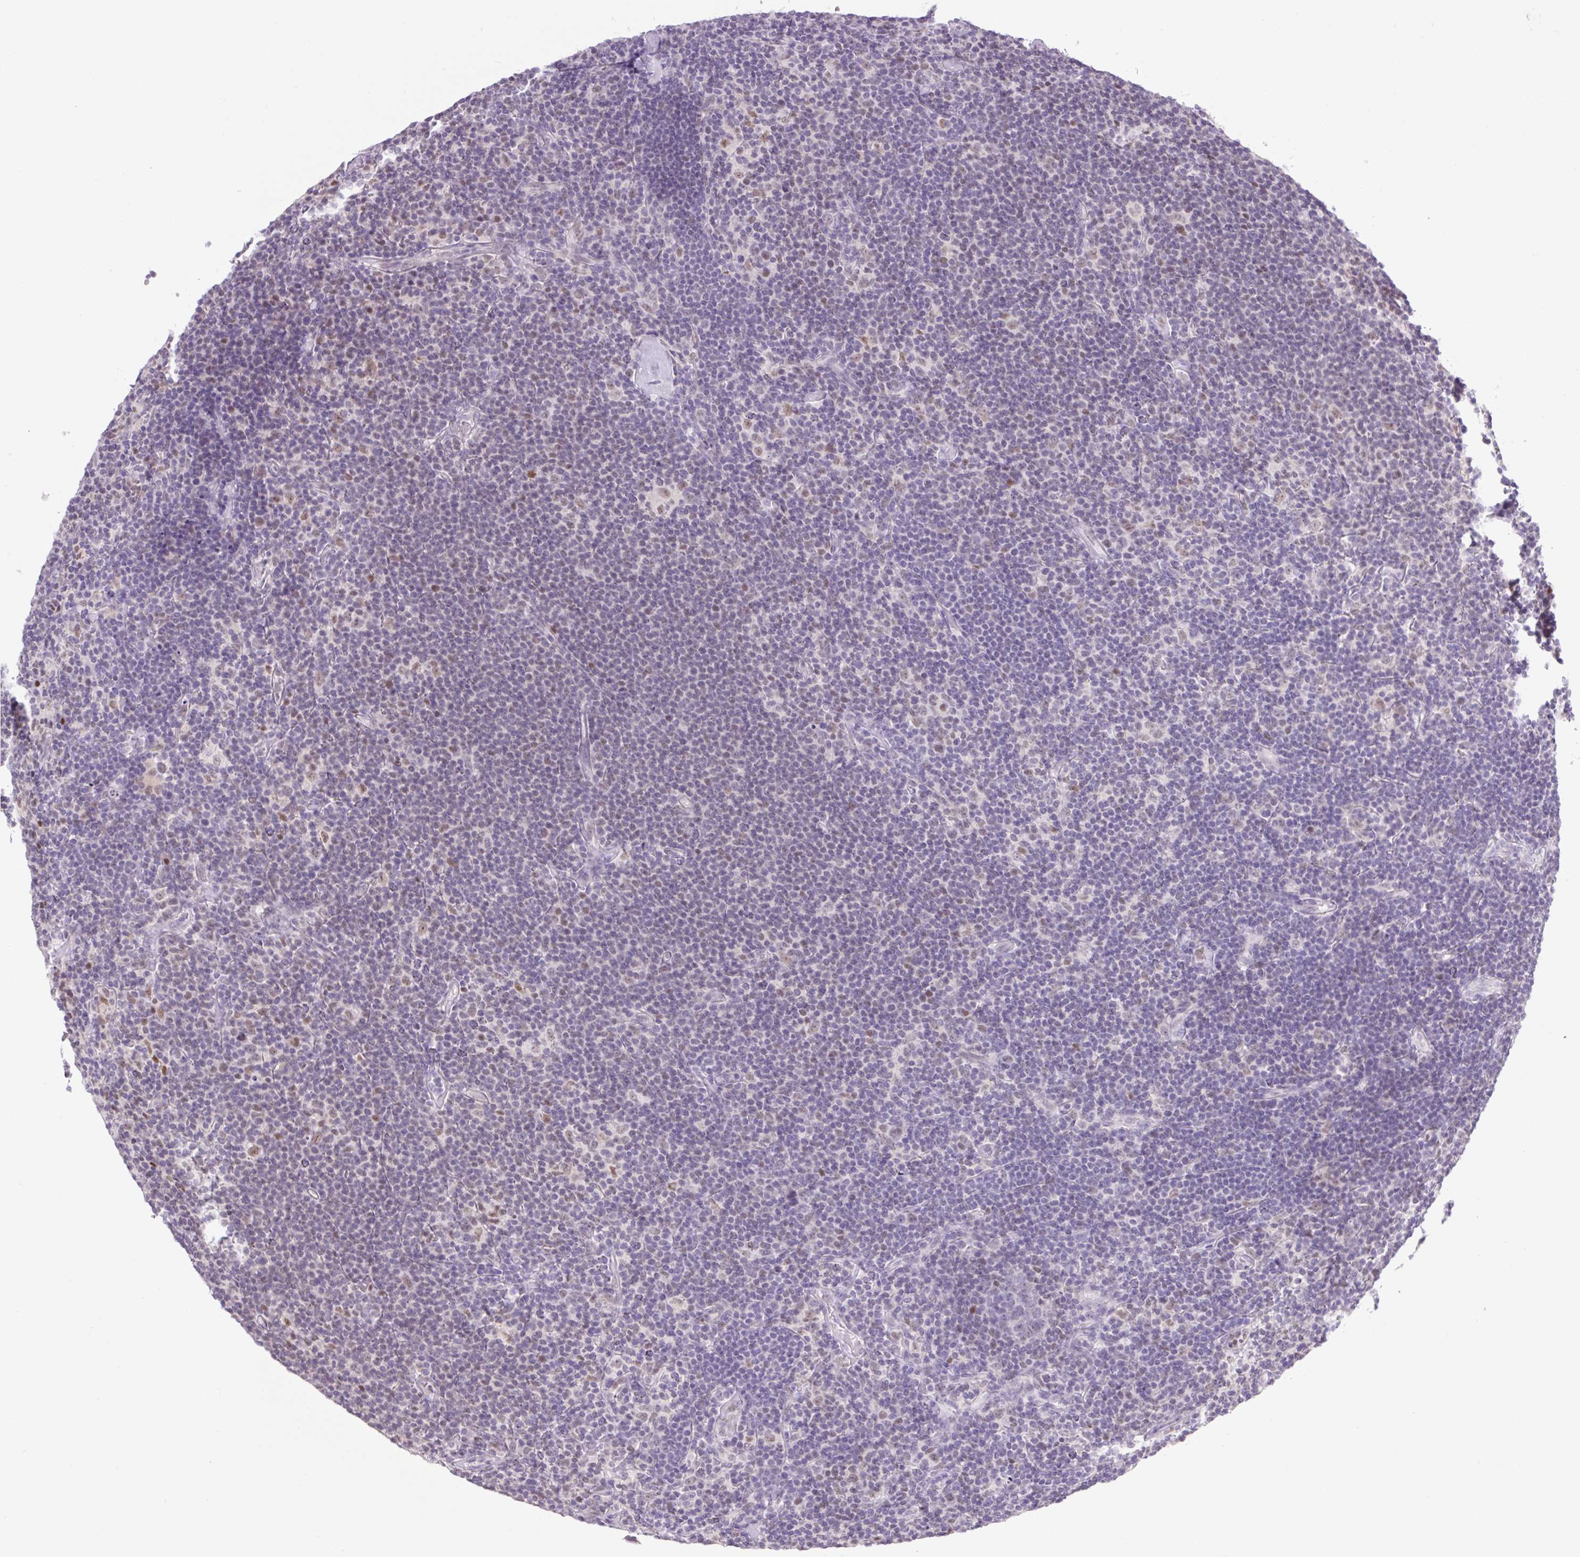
{"staining": {"intensity": "negative", "quantity": "none", "location": "none"}, "tissue": "lymphoma", "cell_type": "Tumor cells", "image_type": "cancer", "snomed": [{"axis": "morphology", "description": "Hodgkin's disease, NOS"}, {"axis": "topography", "description": "Lymph node"}], "caption": "An image of lymphoma stained for a protein exhibits no brown staining in tumor cells.", "gene": "TLE3", "patient": {"sex": "female", "age": 57}}